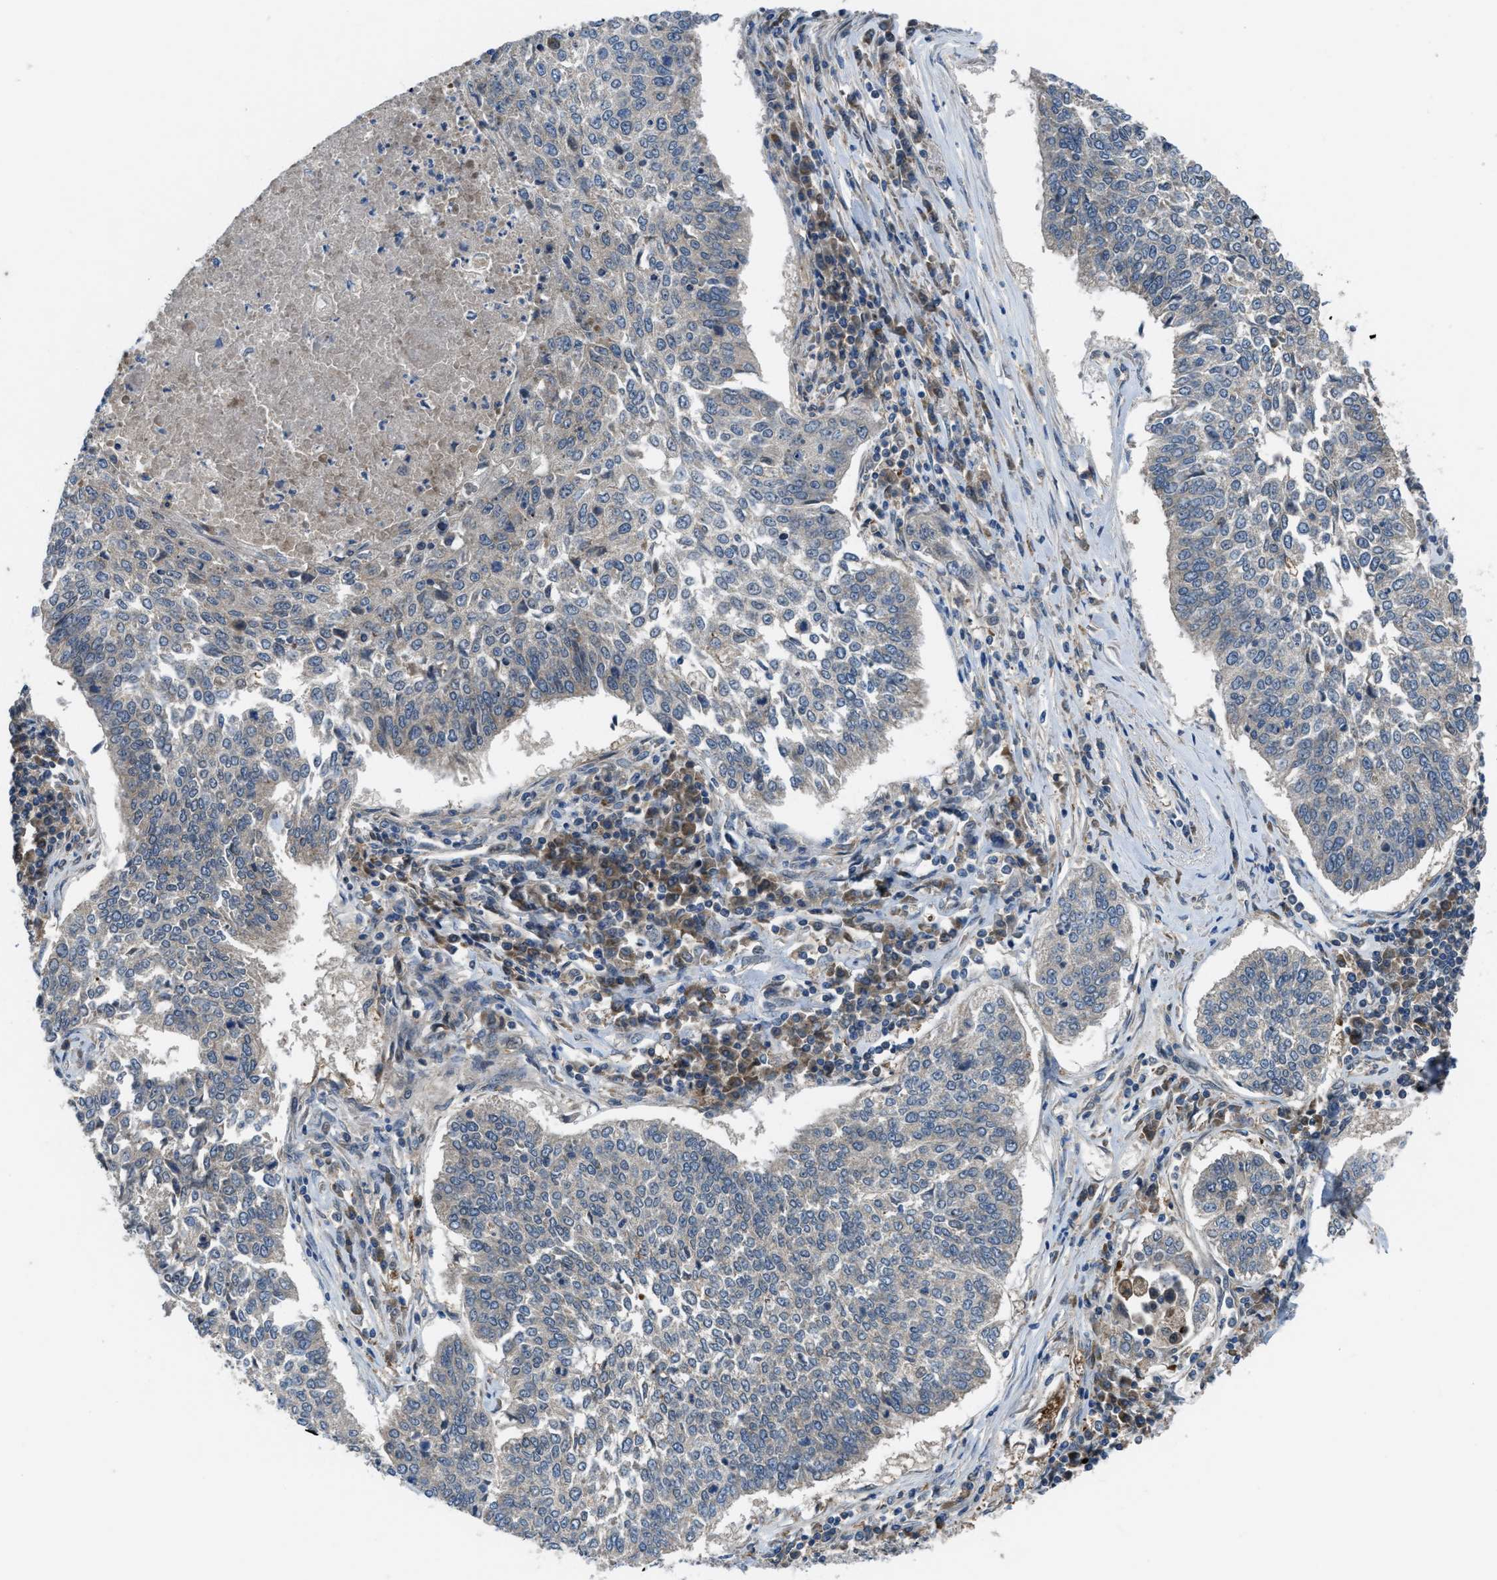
{"staining": {"intensity": "negative", "quantity": "none", "location": "none"}, "tissue": "lung cancer", "cell_type": "Tumor cells", "image_type": "cancer", "snomed": [{"axis": "morphology", "description": "Normal tissue, NOS"}, {"axis": "morphology", "description": "Squamous cell carcinoma, NOS"}, {"axis": "topography", "description": "Cartilage tissue"}, {"axis": "topography", "description": "Bronchus"}, {"axis": "topography", "description": "Lung"}], "caption": "This is an IHC micrograph of human lung cancer (squamous cell carcinoma). There is no expression in tumor cells.", "gene": "BAZ2B", "patient": {"sex": "female", "age": 49}}